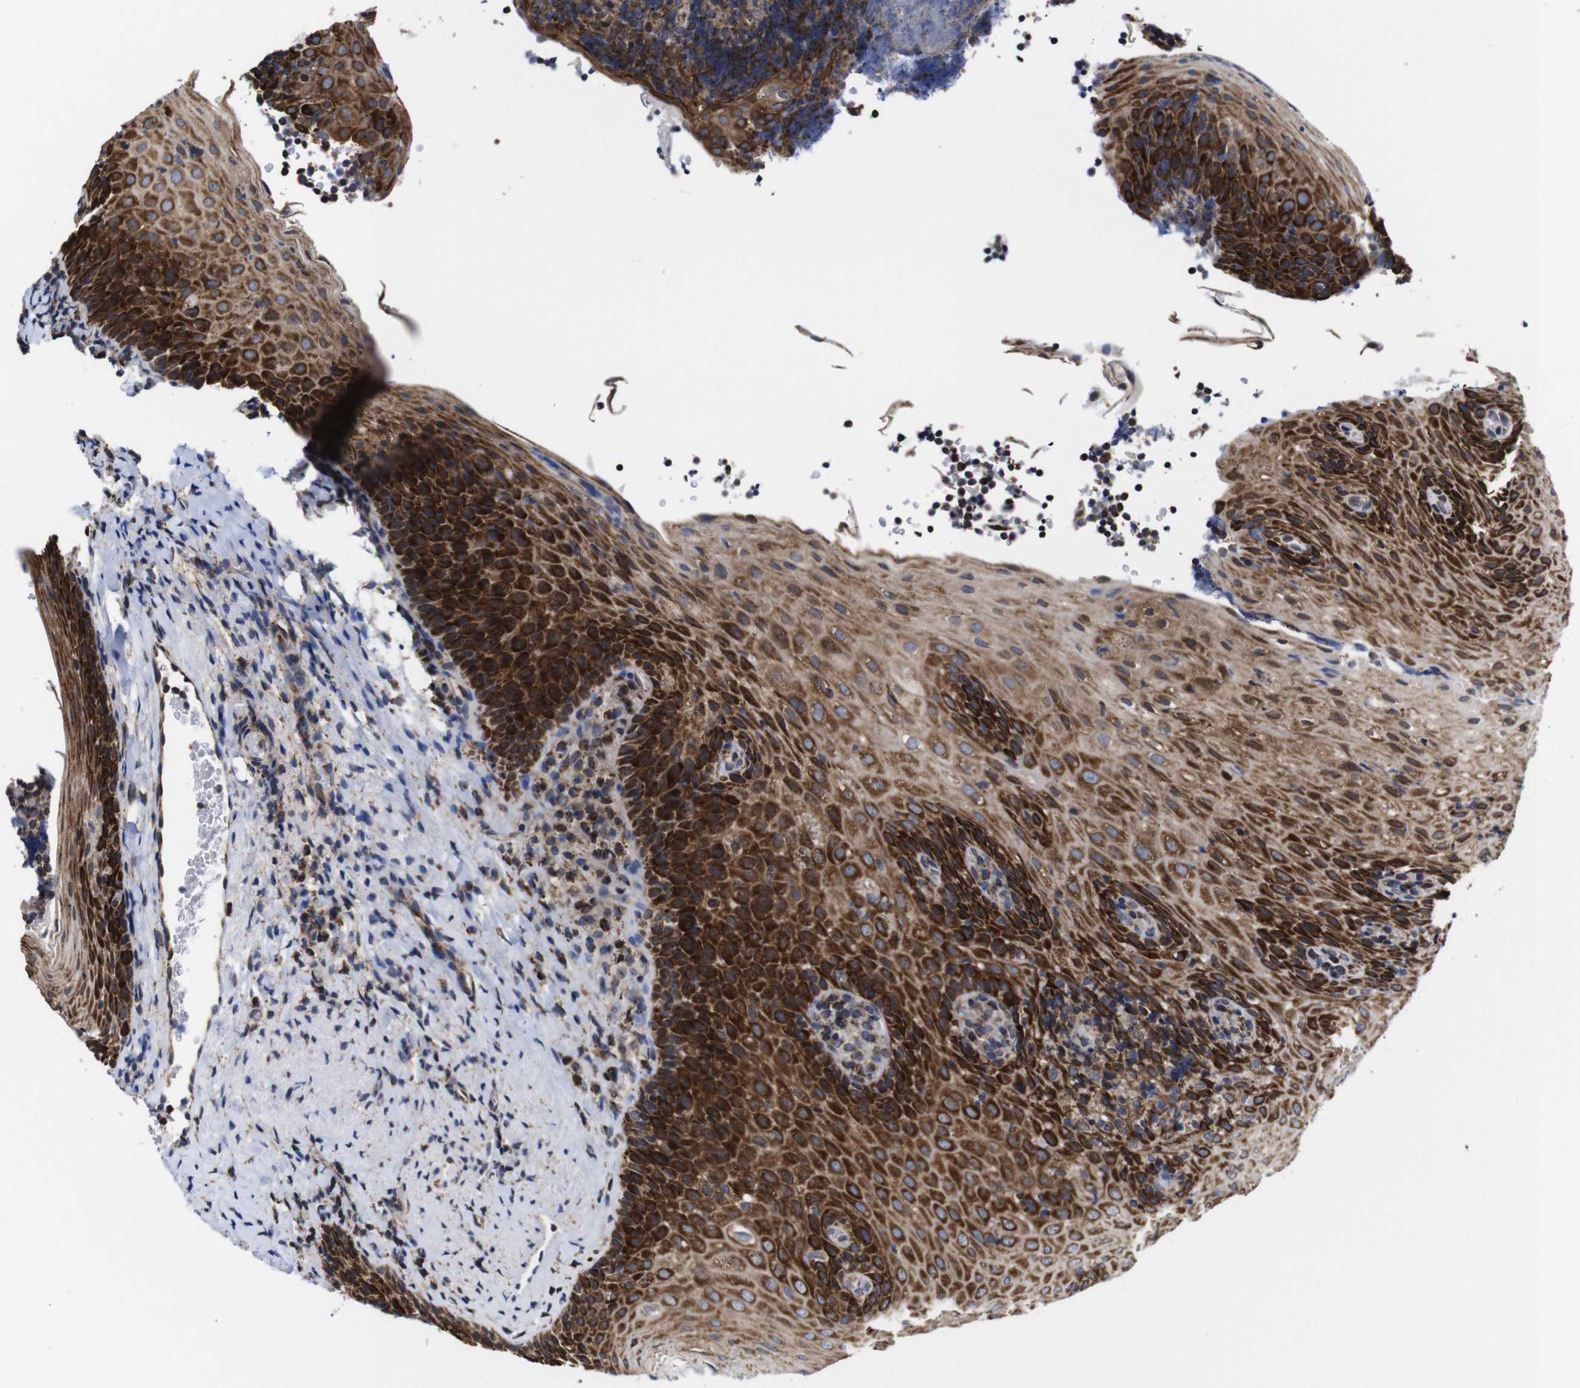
{"staining": {"intensity": "moderate", "quantity": ">75%", "location": "cytoplasmic/membranous"}, "tissue": "tonsil", "cell_type": "Germinal center cells", "image_type": "normal", "snomed": [{"axis": "morphology", "description": "Normal tissue, NOS"}, {"axis": "topography", "description": "Tonsil"}], "caption": "Immunohistochemical staining of normal tonsil reveals moderate cytoplasmic/membranous protein staining in about >75% of germinal center cells. (brown staining indicates protein expression, while blue staining denotes nuclei).", "gene": "C17orf80", "patient": {"sex": "male", "age": 37}}